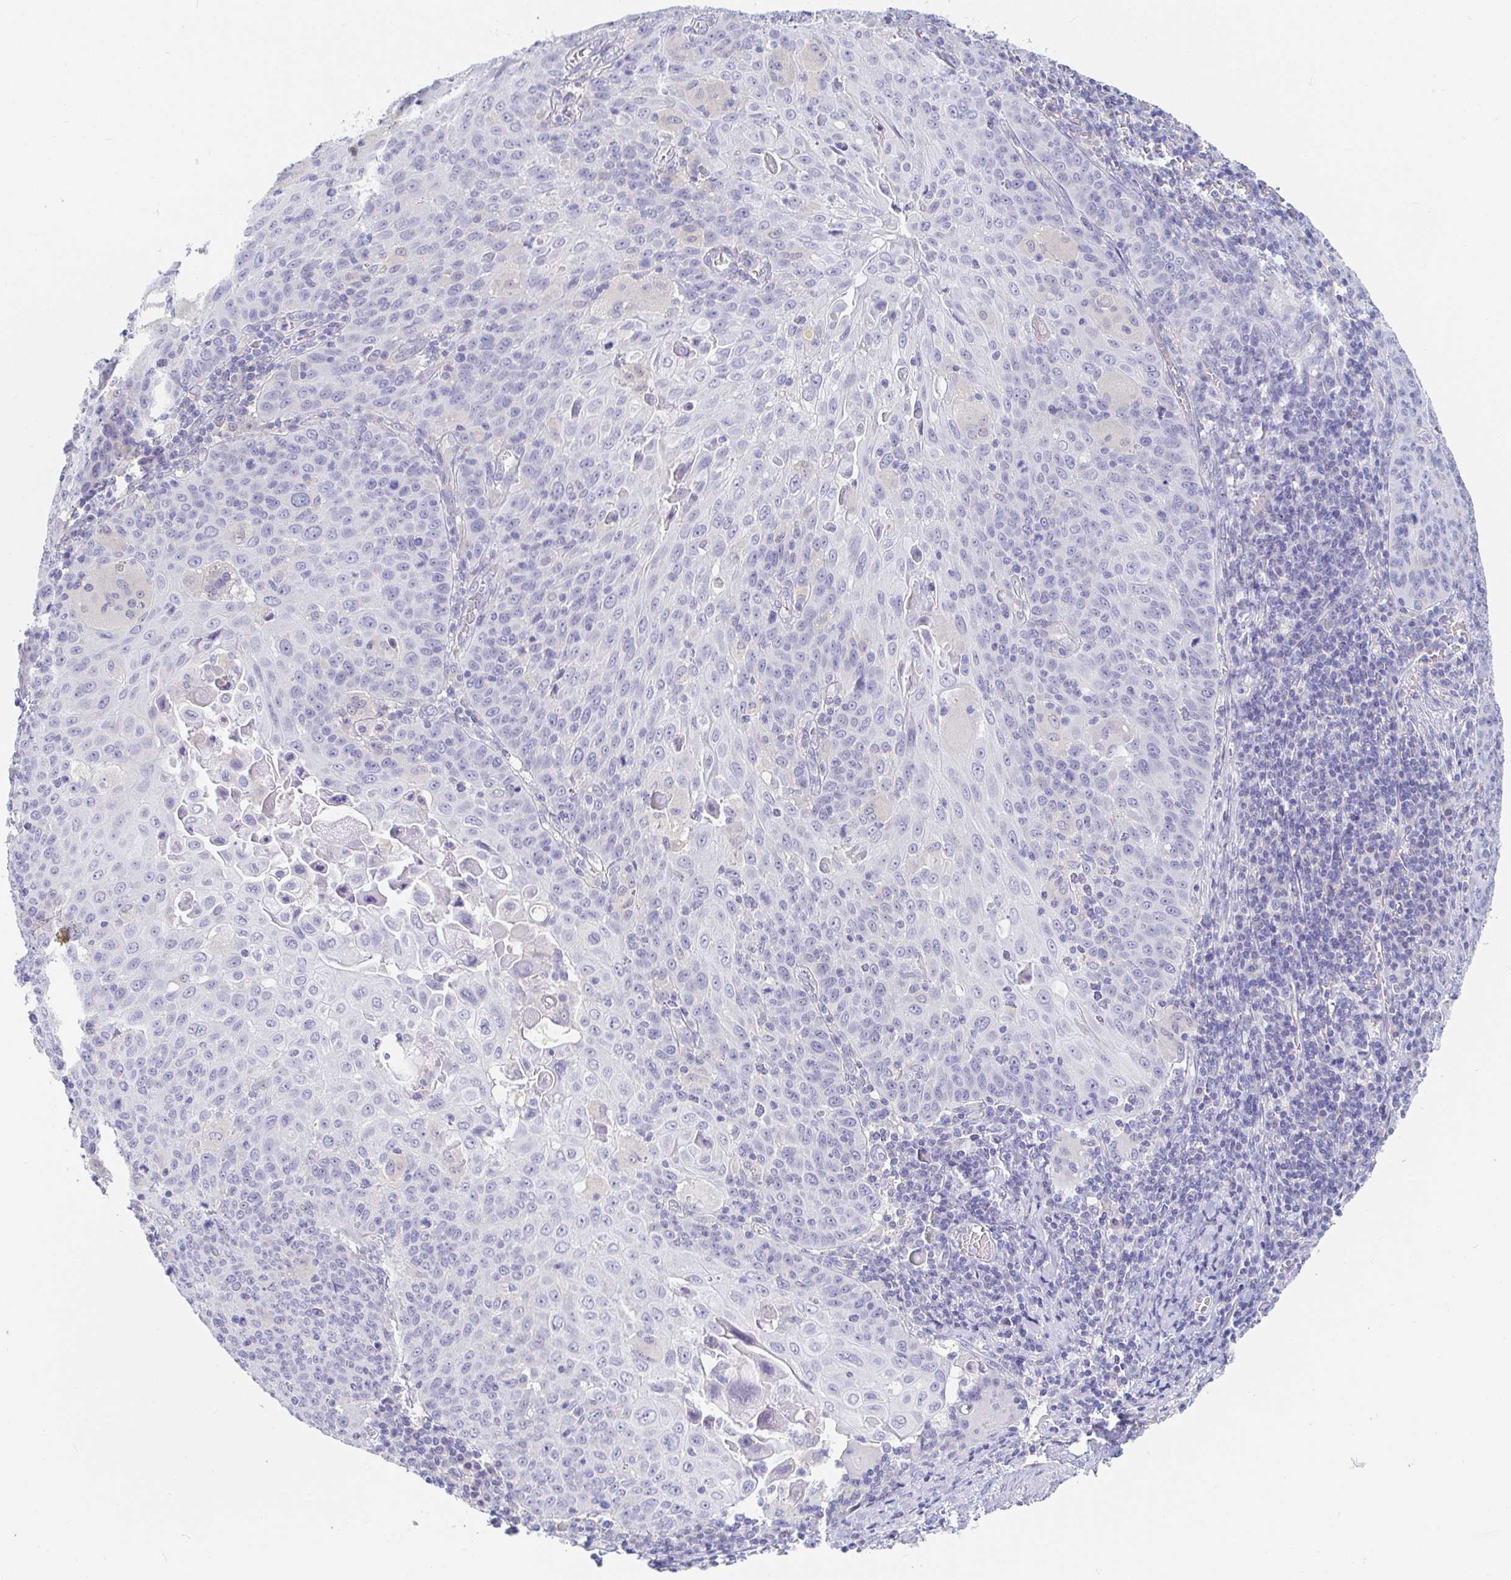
{"staining": {"intensity": "negative", "quantity": "none", "location": "none"}, "tissue": "cervical cancer", "cell_type": "Tumor cells", "image_type": "cancer", "snomed": [{"axis": "morphology", "description": "Squamous cell carcinoma, NOS"}, {"axis": "topography", "description": "Cervix"}], "caption": "There is no significant positivity in tumor cells of cervical squamous cell carcinoma.", "gene": "PDE6B", "patient": {"sex": "female", "age": 65}}